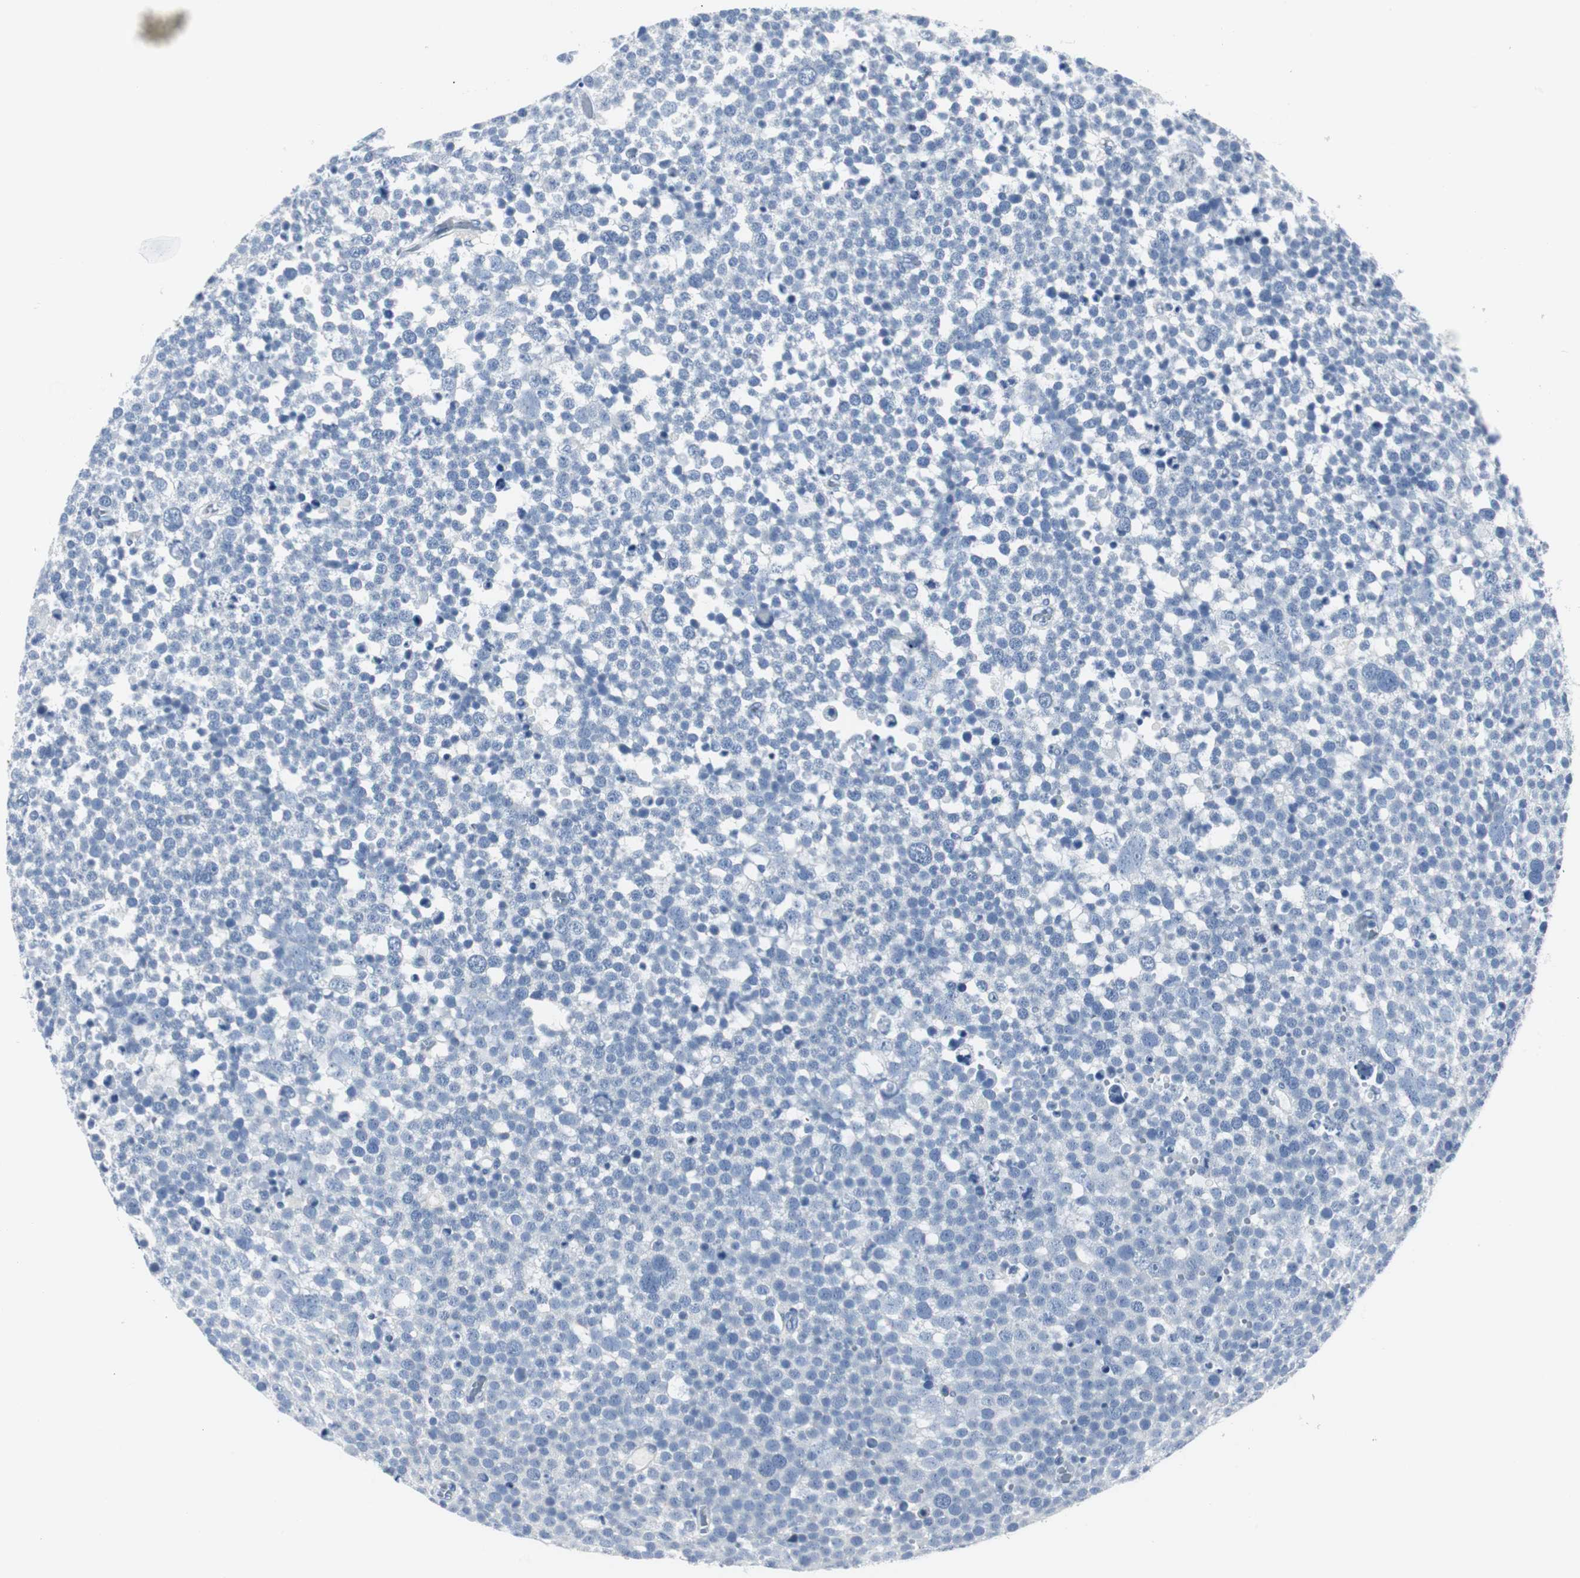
{"staining": {"intensity": "negative", "quantity": "none", "location": "none"}, "tissue": "testis cancer", "cell_type": "Tumor cells", "image_type": "cancer", "snomed": [{"axis": "morphology", "description": "Seminoma, NOS"}, {"axis": "topography", "description": "Testis"}], "caption": "Immunohistochemical staining of human testis seminoma demonstrates no significant positivity in tumor cells.", "gene": "GAP43", "patient": {"sex": "male", "age": 71}}